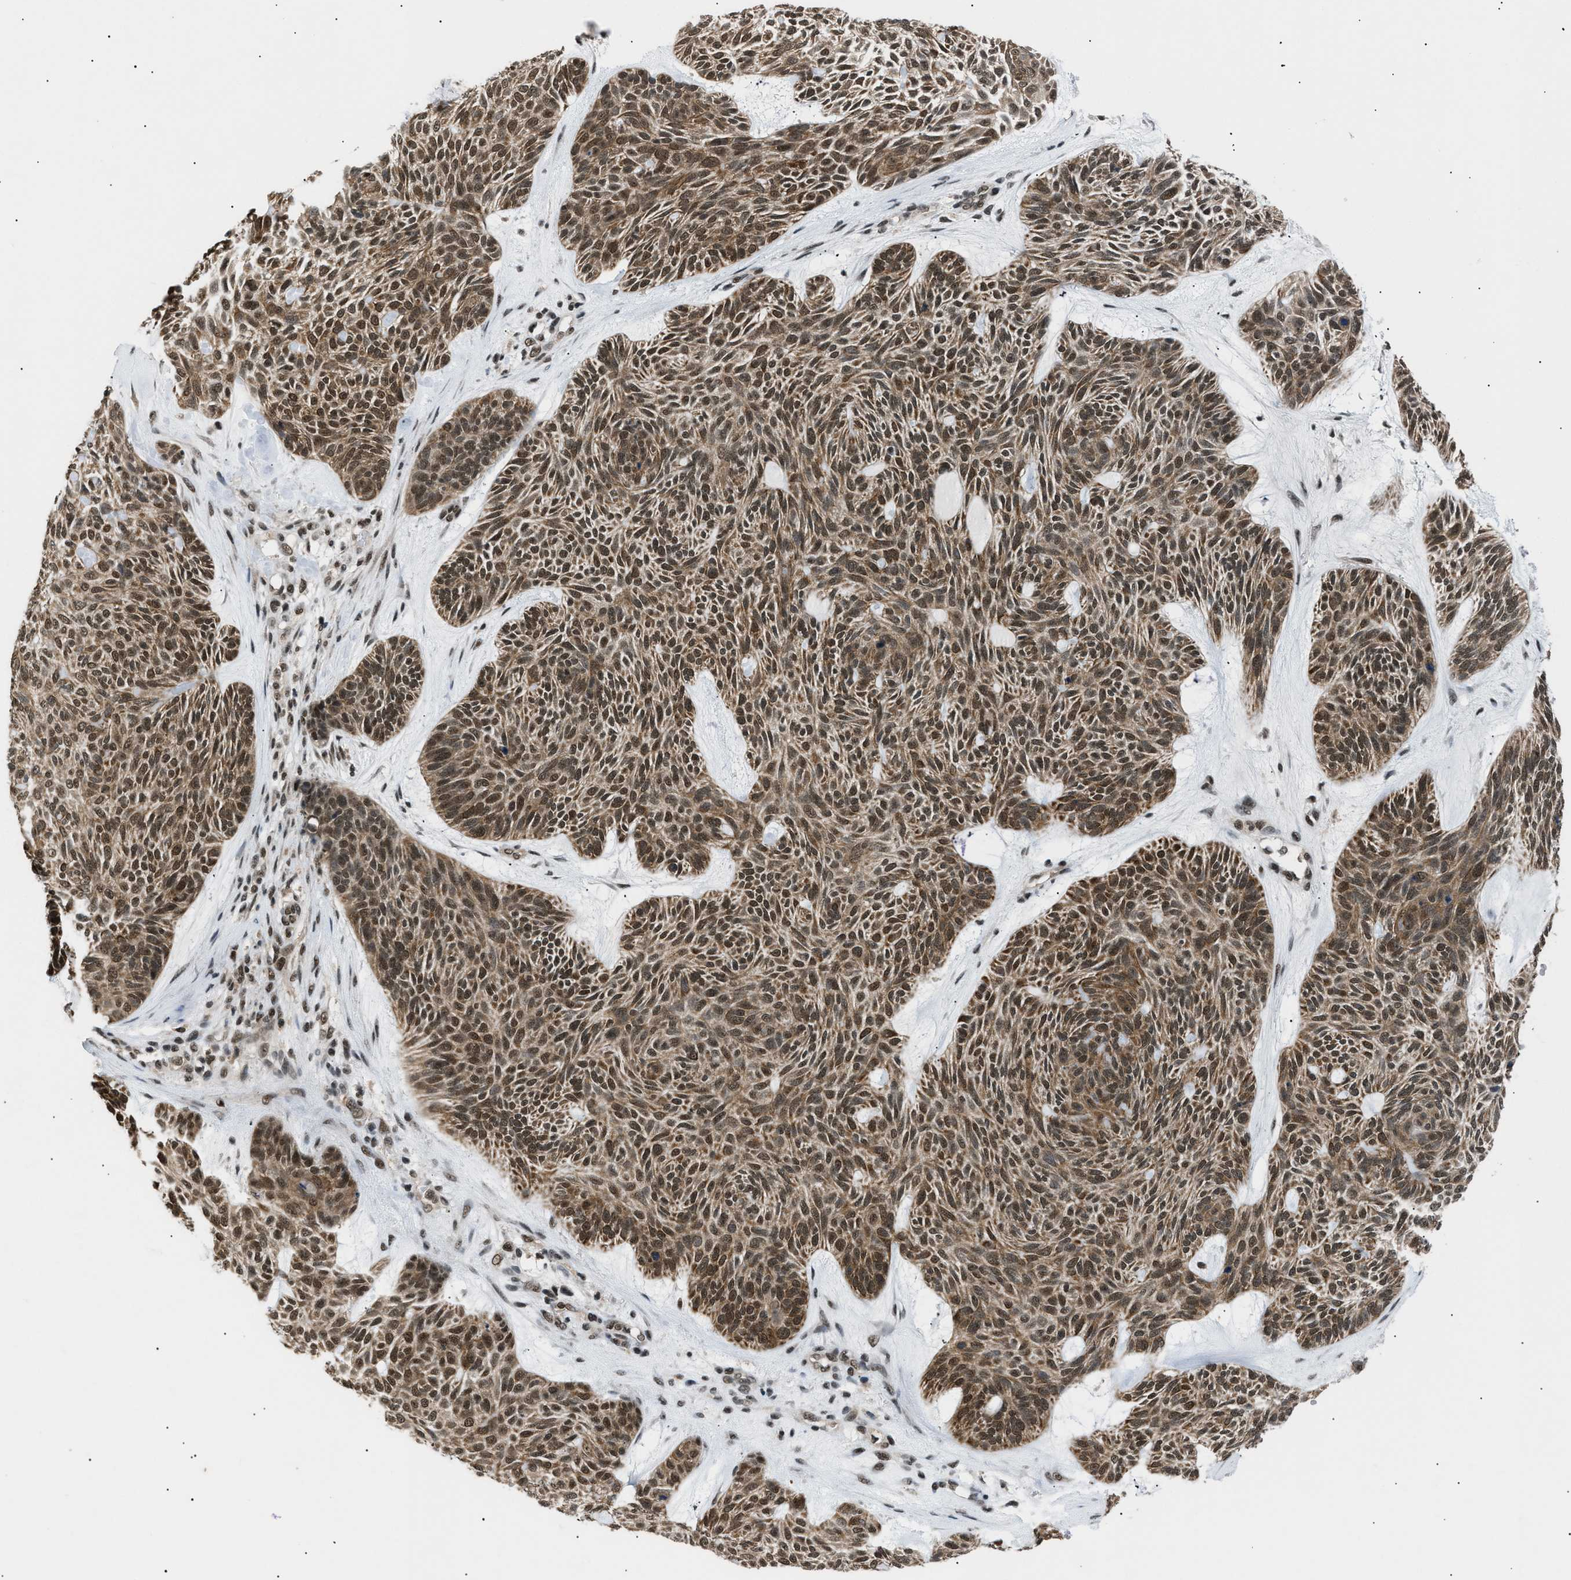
{"staining": {"intensity": "moderate", "quantity": ">75%", "location": "nuclear"}, "tissue": "skin cancer", "cell_type": "Tumor cells", "image_type": "cancer", "snomed": [{"axis": "morphology", "description": "Basal cell carcinoma"}, {"axis": "topography", "description": "Skin"}], "caption": "Brown immunohistochemical staining in skin cancer reveals moderate nuclear positivity in approximately >75% of tumor cells.", "gene": "RBM5", "patient": {"sex": "male", "age": 55}}